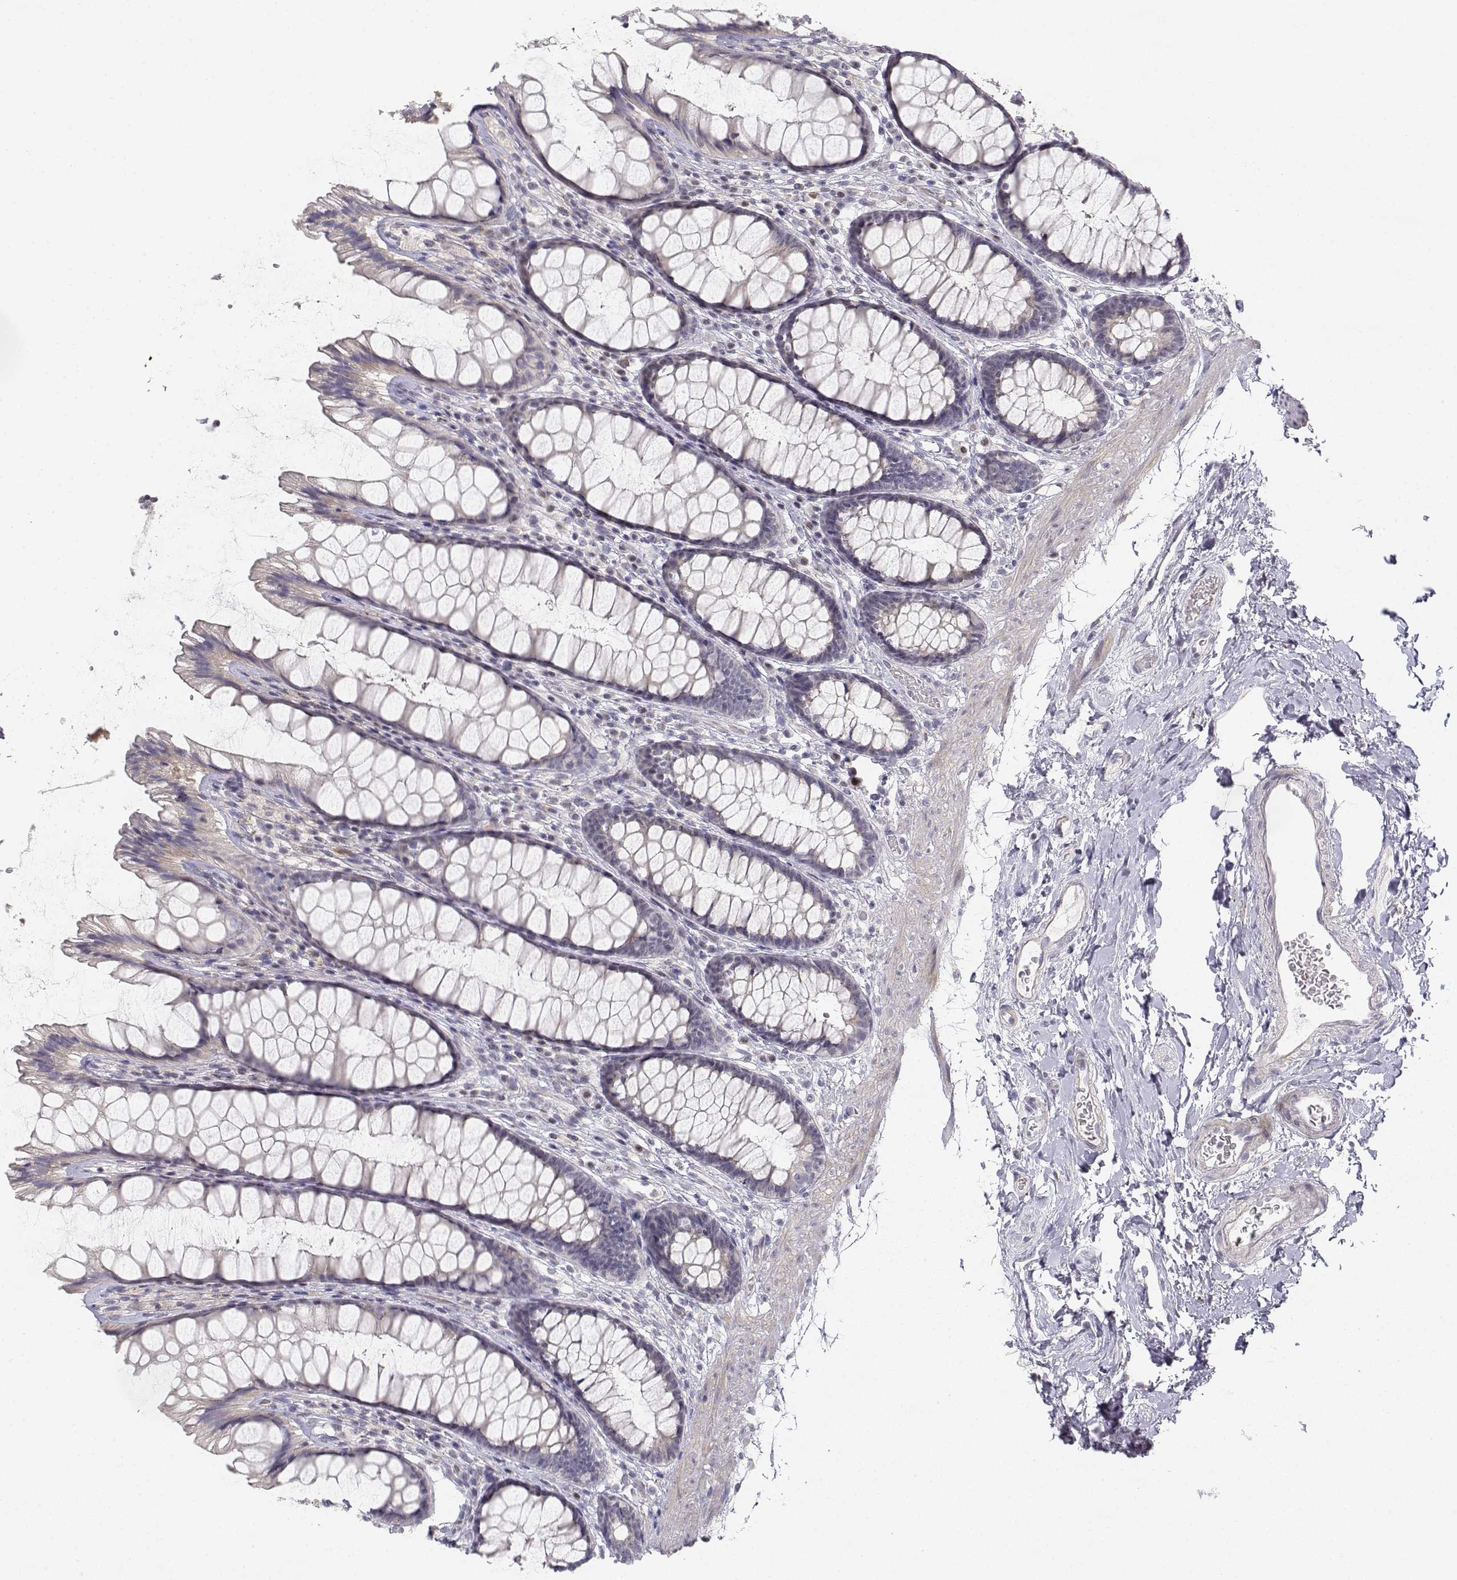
{"staining": {"intensity": "negative", "quantity": "none", "location": "none"}, "tissue": "rectum", "cell_type": "Glandular cells", "image_type": "normal", "snomed": [{"axis": "morphology", "description": "Normal tissue, NOS"}, {"axis": "topography", "description": "Rectum"}], "caption": "Glandular cells show no significant protein staining in normal rectum. The staining is performed using DAB brown chromogen with nuclei counter-stained in using hematoxylin.", "gene": "GLIPR1L2", "patient": {"sex": "male", "age": 72}}